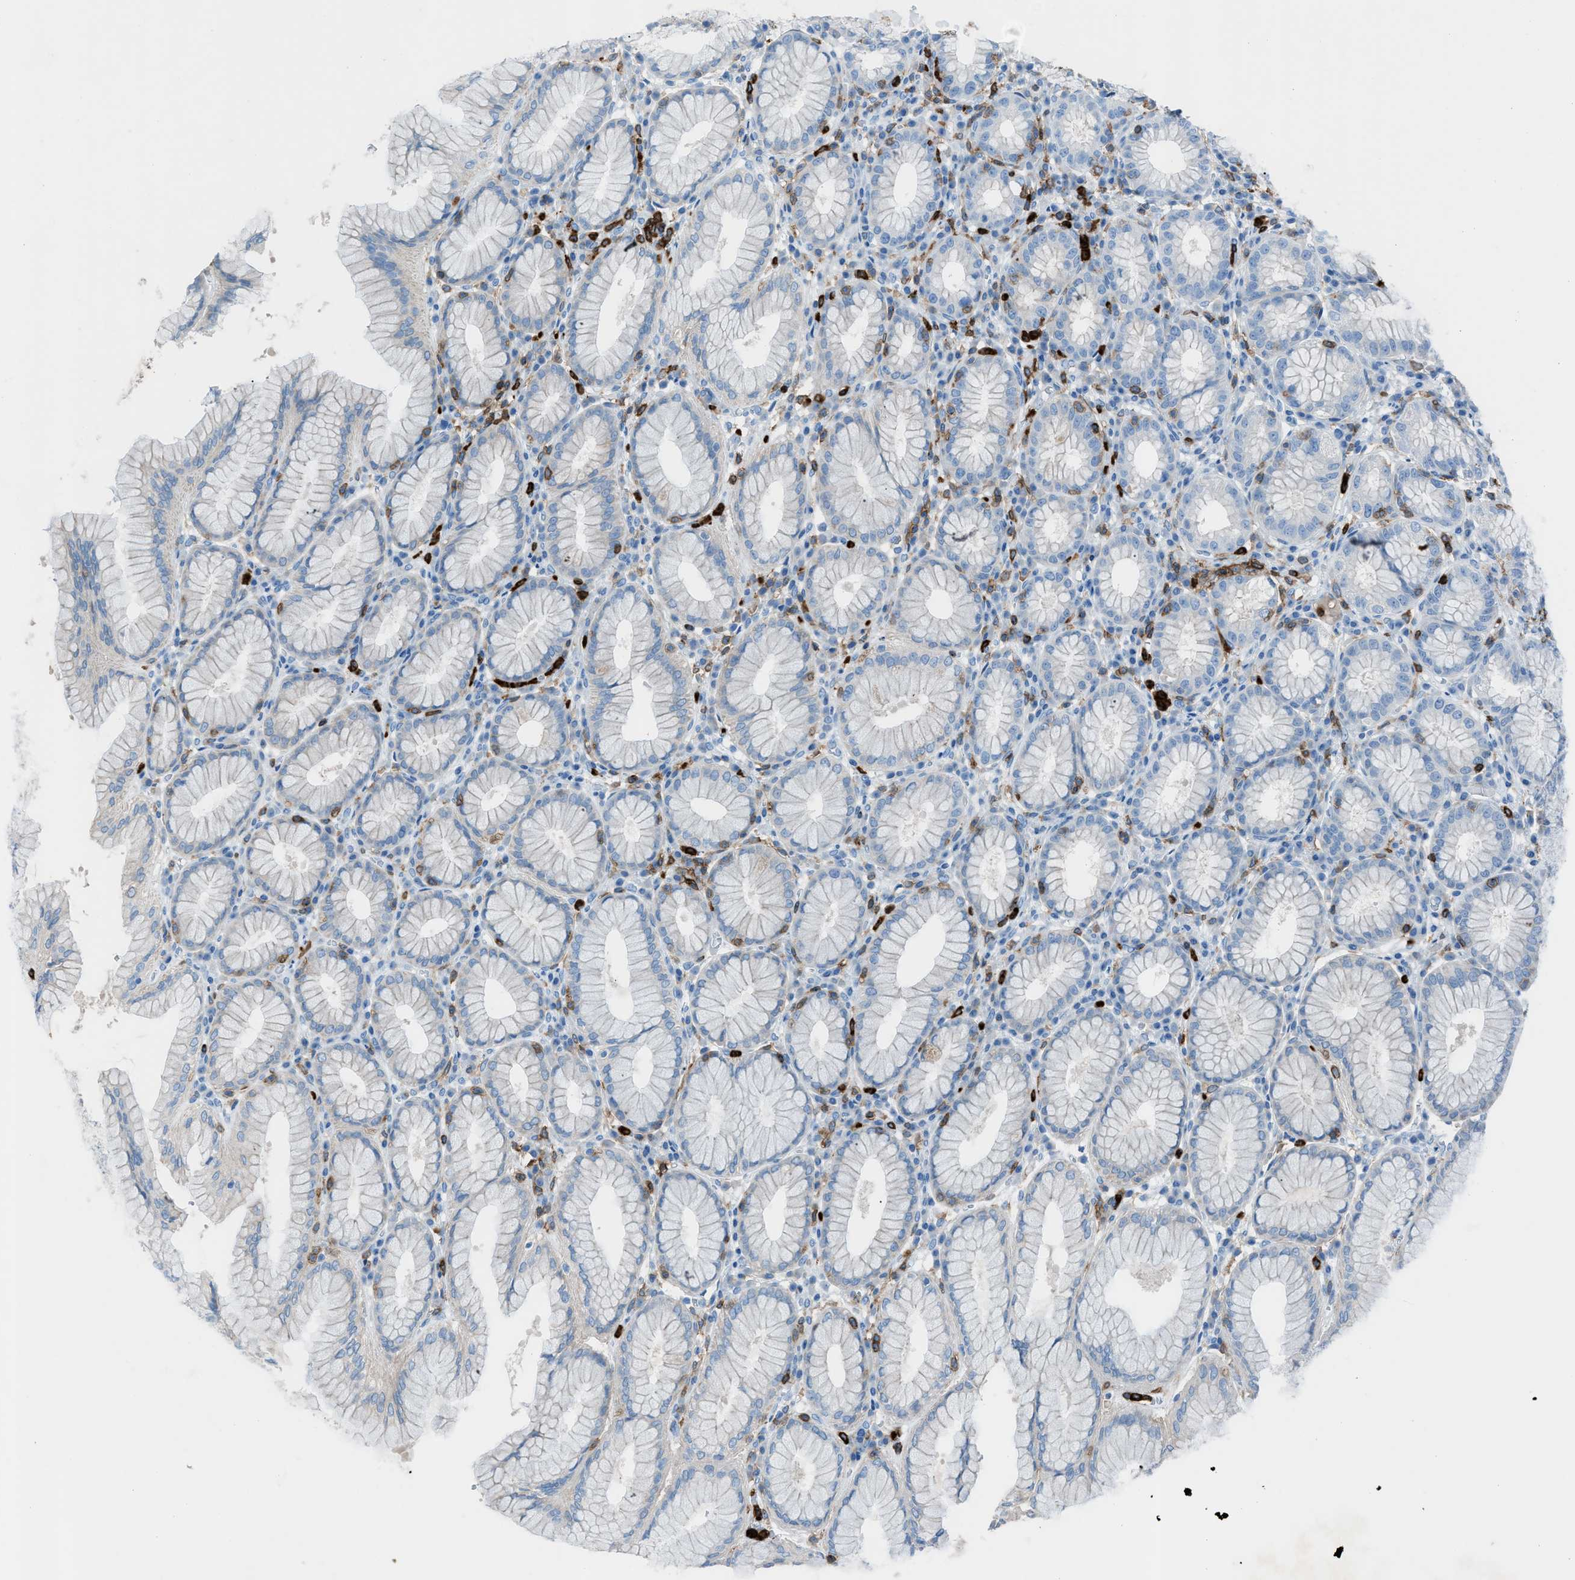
{"staining": {"intensity": "negative", "quantity": "none", "location": "none"}, "tissue": "stomach", "cell_type": "Glandular cells", "image_type": "normal", "snomed": [{"axis": "morphology", "description": "Normal tissue, NOS"}, {"axis": "topography", "description": "Stomach"}, {"axis": "topography", "description": "Stomach, lower"}], "caption": "The immunohistochemistry photomicrograph has no significant staining in glandular cells of stomach.", "gene": "ITGB2", "patient": {"sex": "female", "age": 56}}